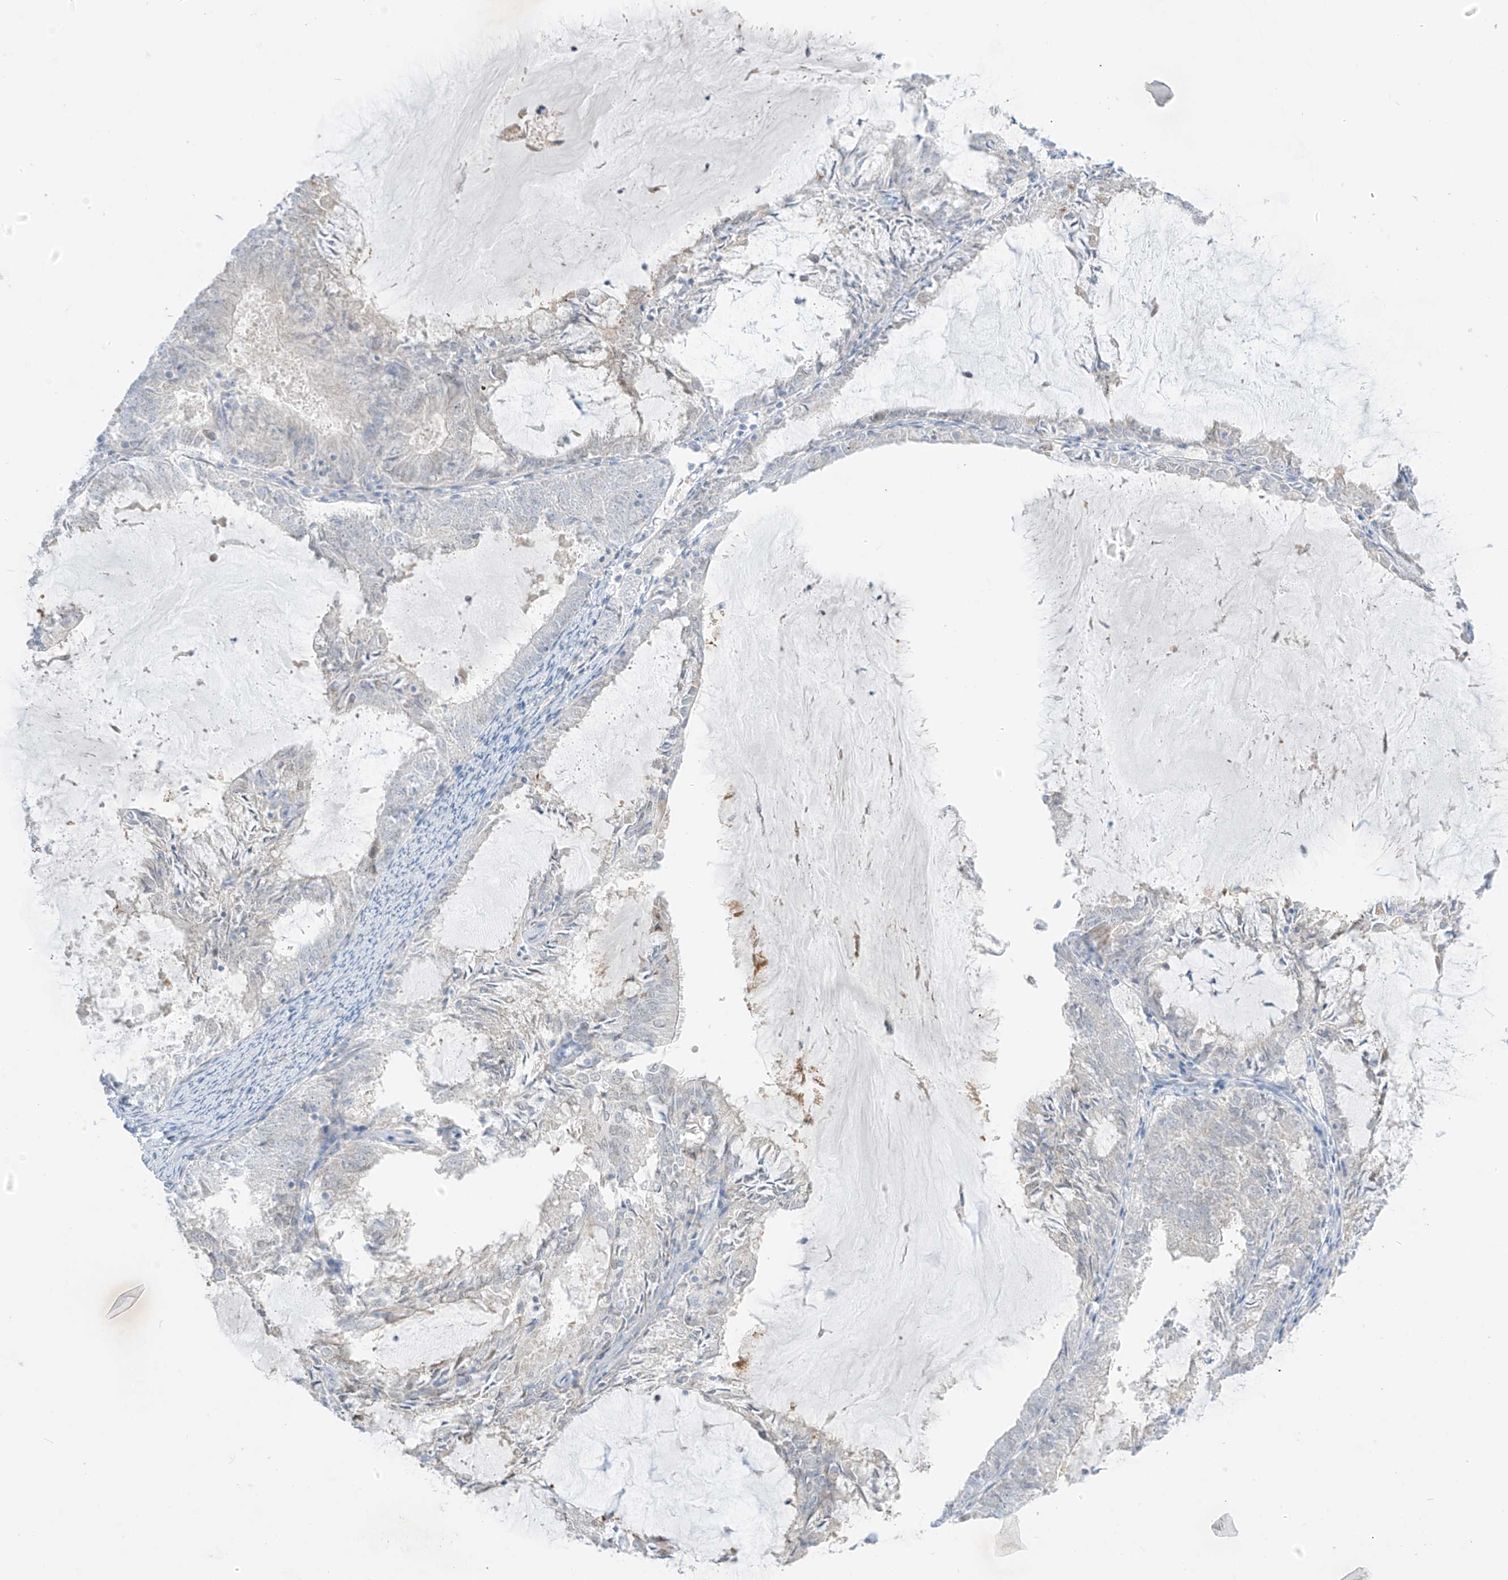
{"staining": {"intensity": "negative", "quantity": "none", "location": "none"}, "tissue": "endometrial cancer", "cell_type": "Tumor cells", "image_type": "cancer", "snomed": [{"axis": "morphology", "description": "Adenocarcinoma, NOS"}, {"axis": "topography", "description": "Endometrium"}], "caption": "Tumor cells are negative for protein expression in human endometrial cancer.", "gene": "ASPRV1", "patient": {"sex": "female", "age": 57}}